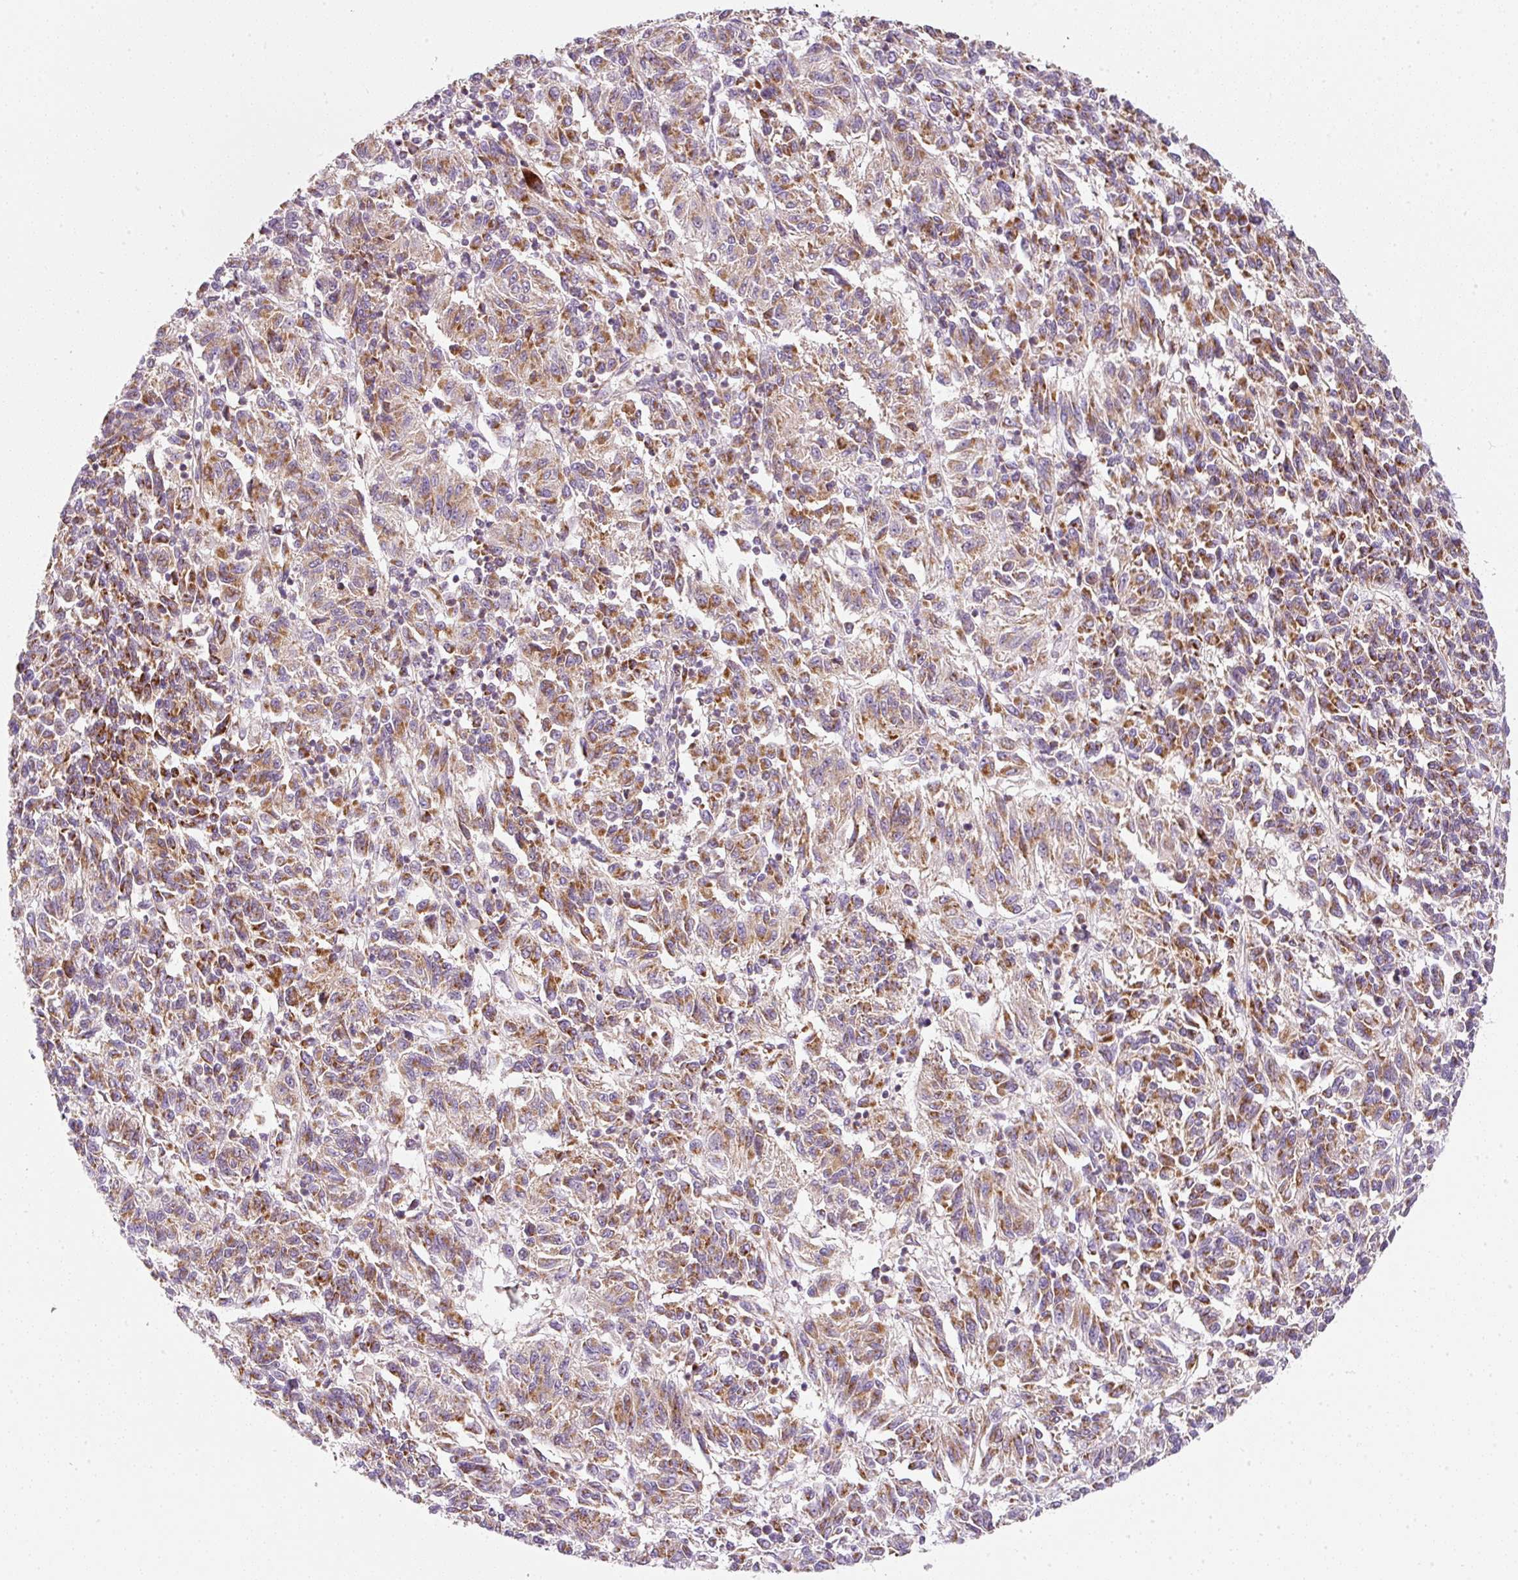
{"staining": {"intensity": "moderate", "quantity": ">75%", "location": "cytoplasmic/membranous"}, "tissue": "melanoma", "cell_type": "Tumor cells", "image_type": "cancer", "snomed": [{"axis": "morphology", "description": "Malignant melanoma, Metastatic site"}, {"axis": "topography", "description": "Lung"}], "caption": "Protein analysis of malignant melanoma (metastatic site) tissue displays moderate cytoplasmic/membranous staining in approximately >75% of tumor cells.", "gene": "NDUFA1", "patient": {"sex": "male", "age": 64}}